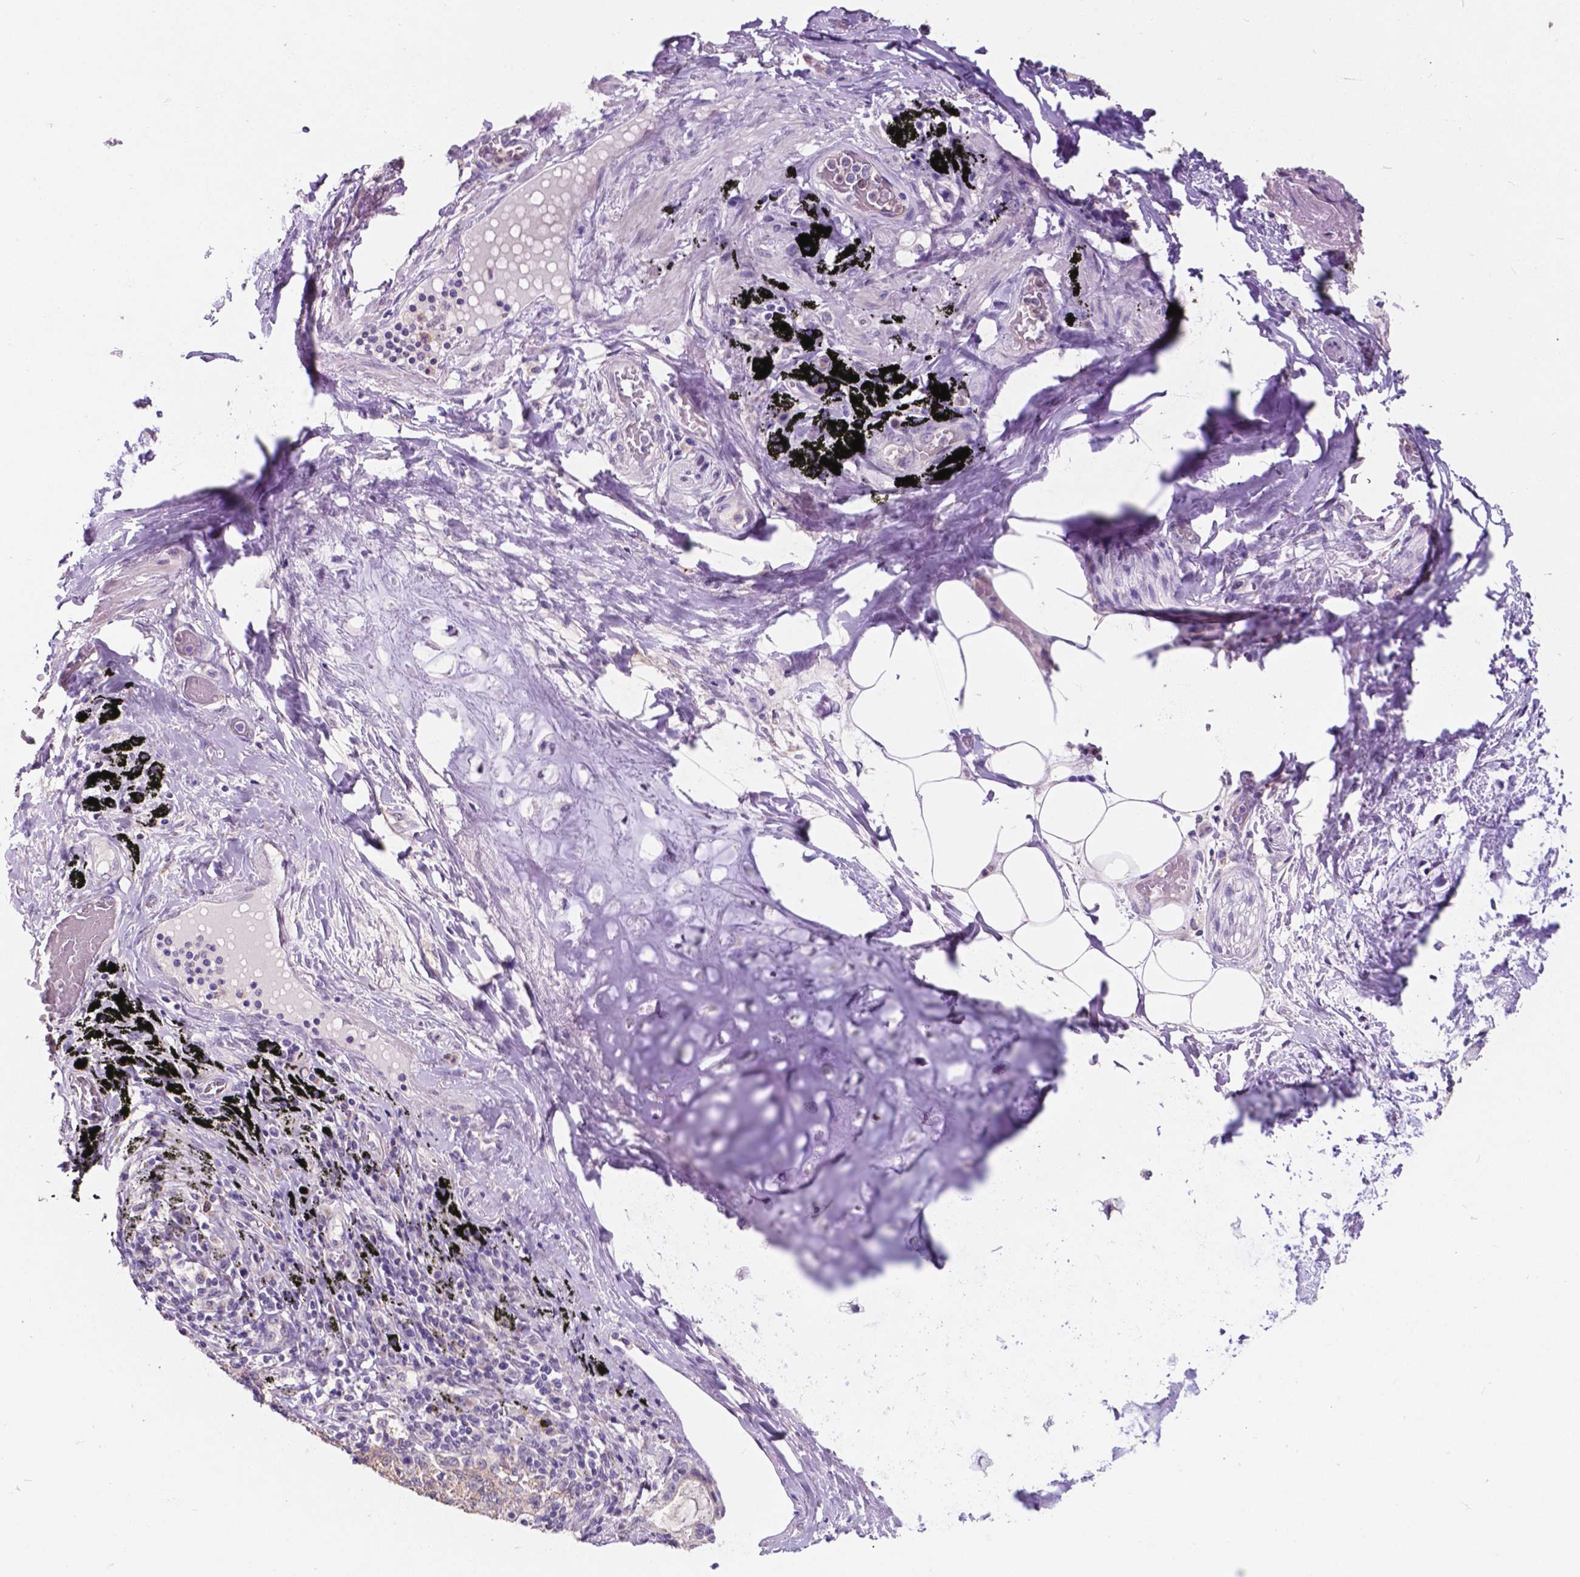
{"staining": {"intensity": "negative", "quantity": "none", "location": "none"}, "tissue": "adipose tissue", "cell_type": "Adipocytes", "image_type": "normal", "snomed": [{"axis": "morphology", "description": "Normal tissue, NOS"}, {"axis": "topography", "description": "Bronchus"}, {"axis": "topography", "description": "Lung"}], "caption": "Immunohistochemistry micrograph of unremarkable adipose tissue: human adipose tissue stained with DAB (3,3'-diaminobenzidine) demonstrates no significant protein positivity in adipocytes. (Brightfield microscopy of DAB (3,3'-diaminobenzidine) IHC at high magnification).", "gene": "PLSCR1", "patient": {"sex": "female", "age": 57}}